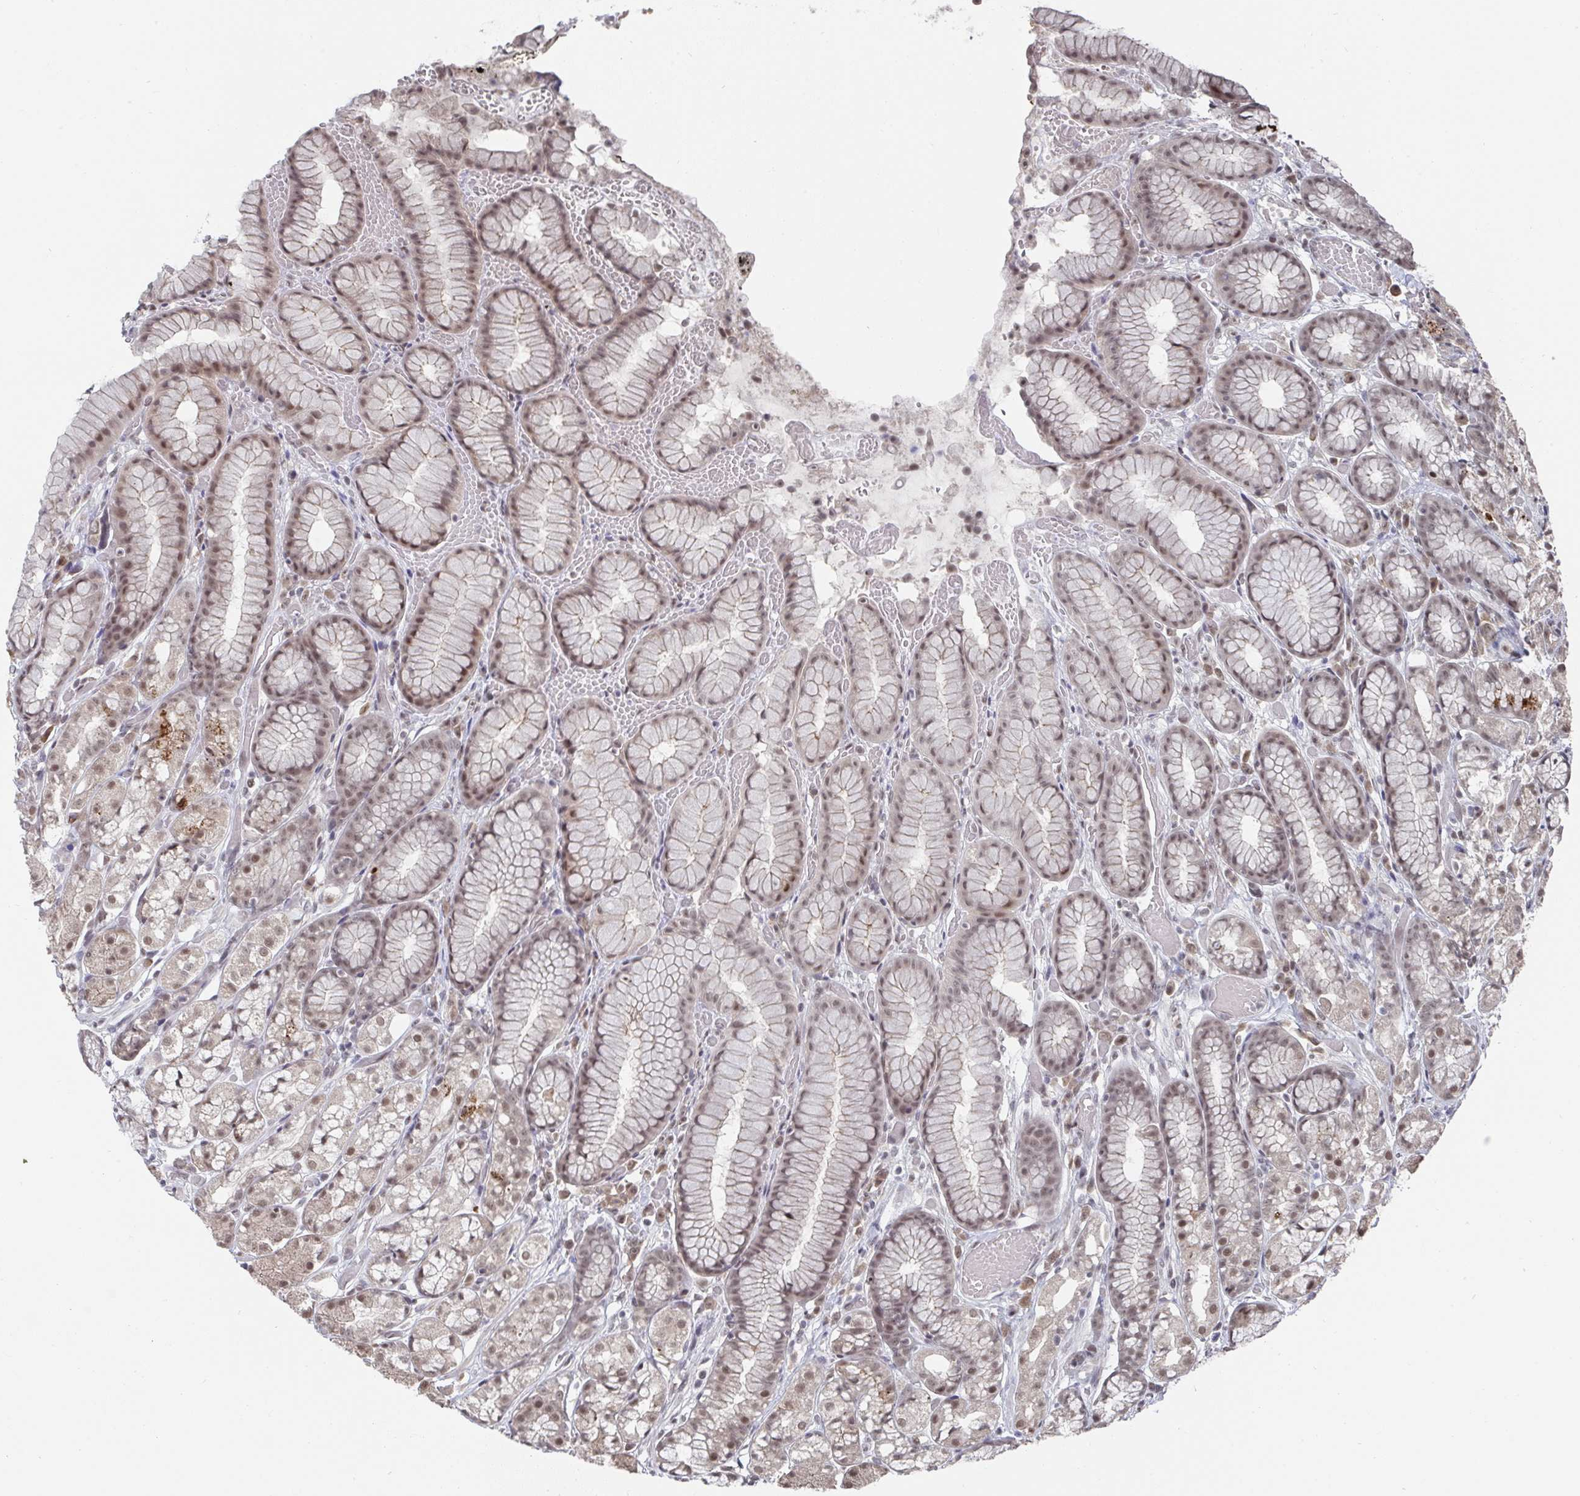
{"staining": {"intensity": "moderate", "quantity": ">75%", "location": "nuclear"}, "tissue": "stomach", "cell_type": "Glandular cells", "image_type": "normal", "snomed": [{"axis": "morphology", "description": "Normal tissue, NOS"}, {"axis": "topography", "description": "Smooth muscle"}, {"axis": "topography", "description": "Stomach"}], "caption": "Normal stomach shows moderate nuclear expression in approximately >75% of glandular cells.", "gene": "JMJD1C", "patient": {"sex": "male", "age": 70}}